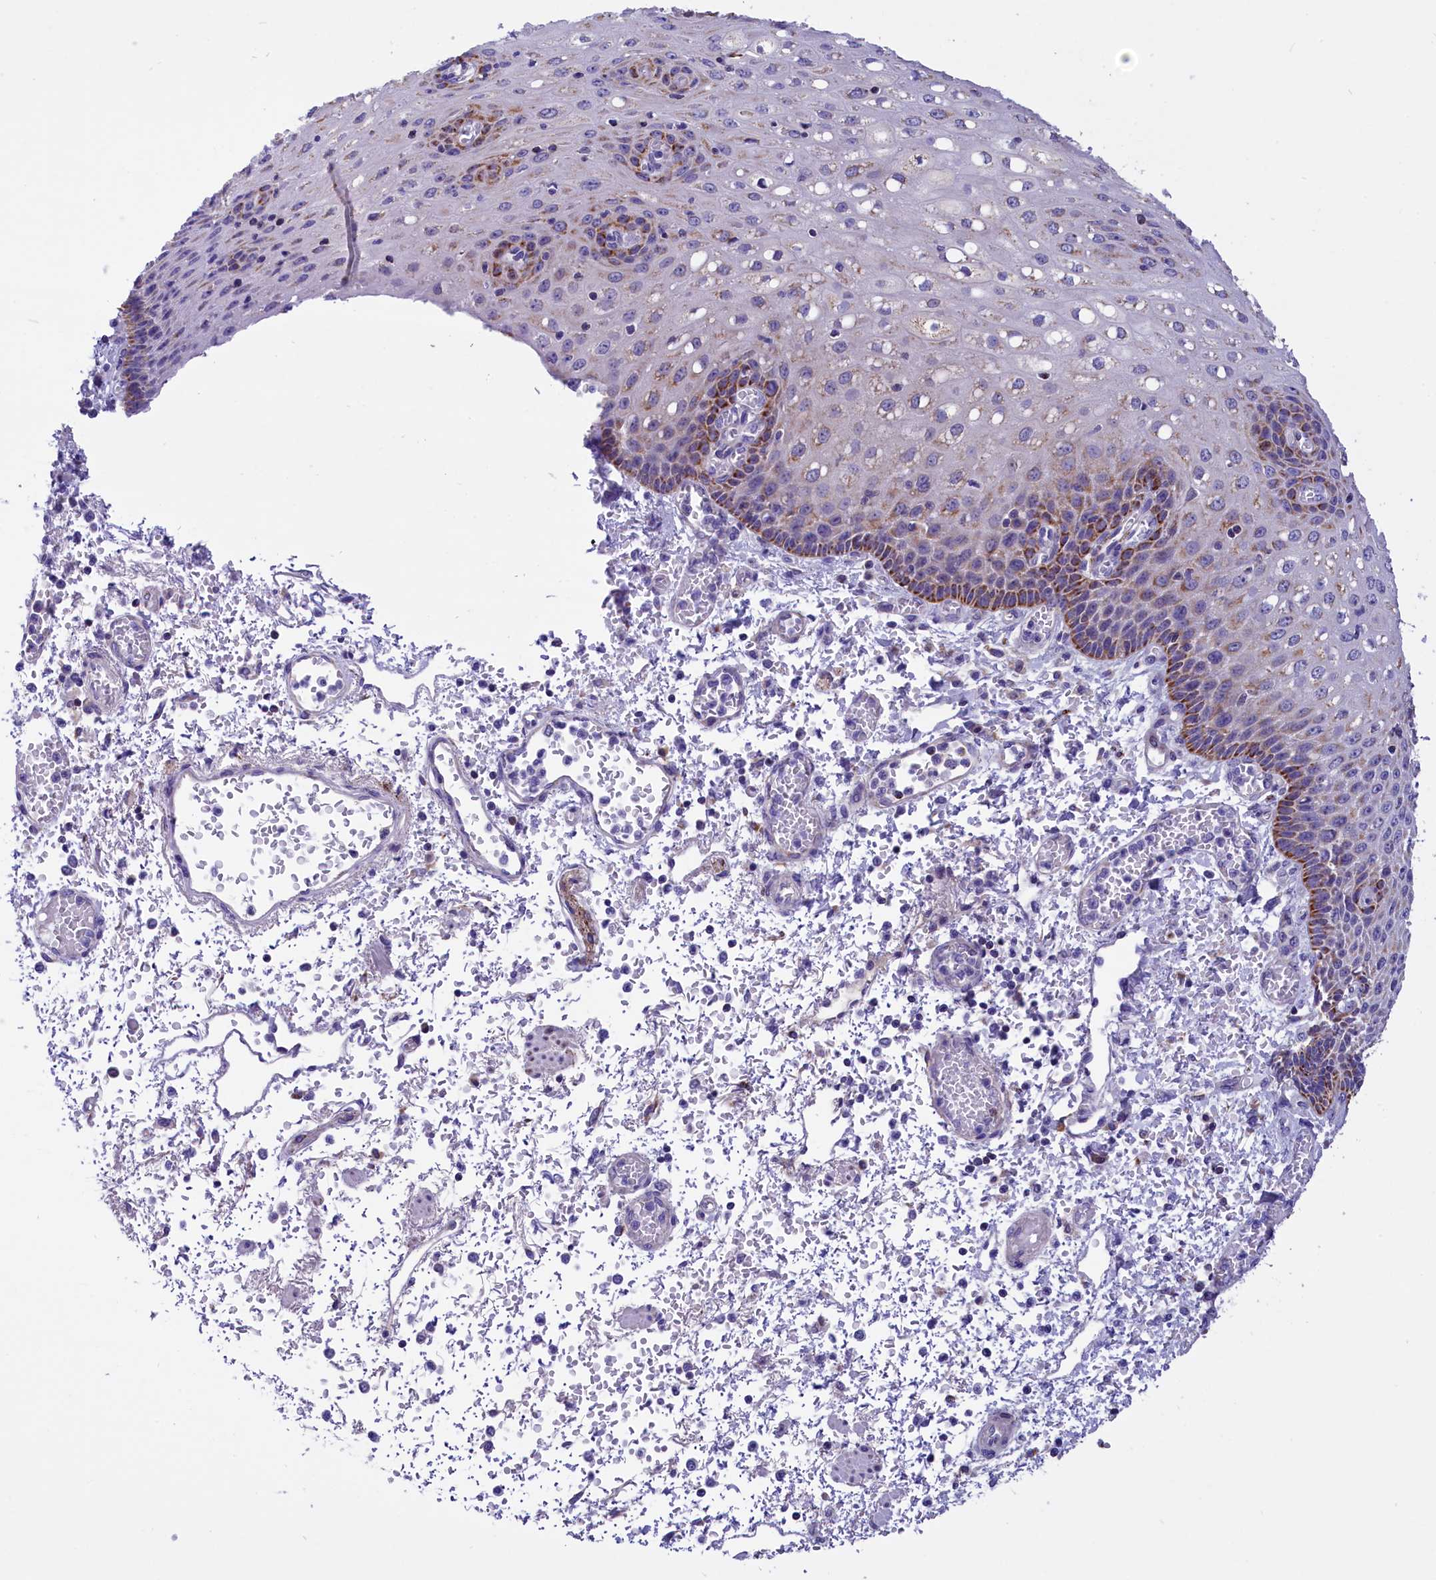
{"staining": {"intensity": "moderate", "quantity": "25%-75%", "location": "cytoplasmic/membranous"}, "tissue": "esophagus", "cell_type": "Squamous epithelial cells", "image_type": "normal", "snomed": [{"axis": "morphology", "description": "Normal tissue, NOS"}, {"axis": "topography", "description": "Esophagus"}], "caption": "High-magnification brightfield microscopy of normal esophagus stained with DAB (3,3'-diaminobenzidine) (brown) and counterstained with hematoxylin (blue). squamous epithelial cells exhibit moderate cytoplasmic/membranous staining is present in approximately25%-75% of cells. The protein of interest is stained brown, and the nuclei are stained in blue (DAB (3,3'-diaminobenzidine) IHC with brightfield microscopy, high magnification).", "gene": "ABAT", "patient": {"sex": "male", "age": 81}}